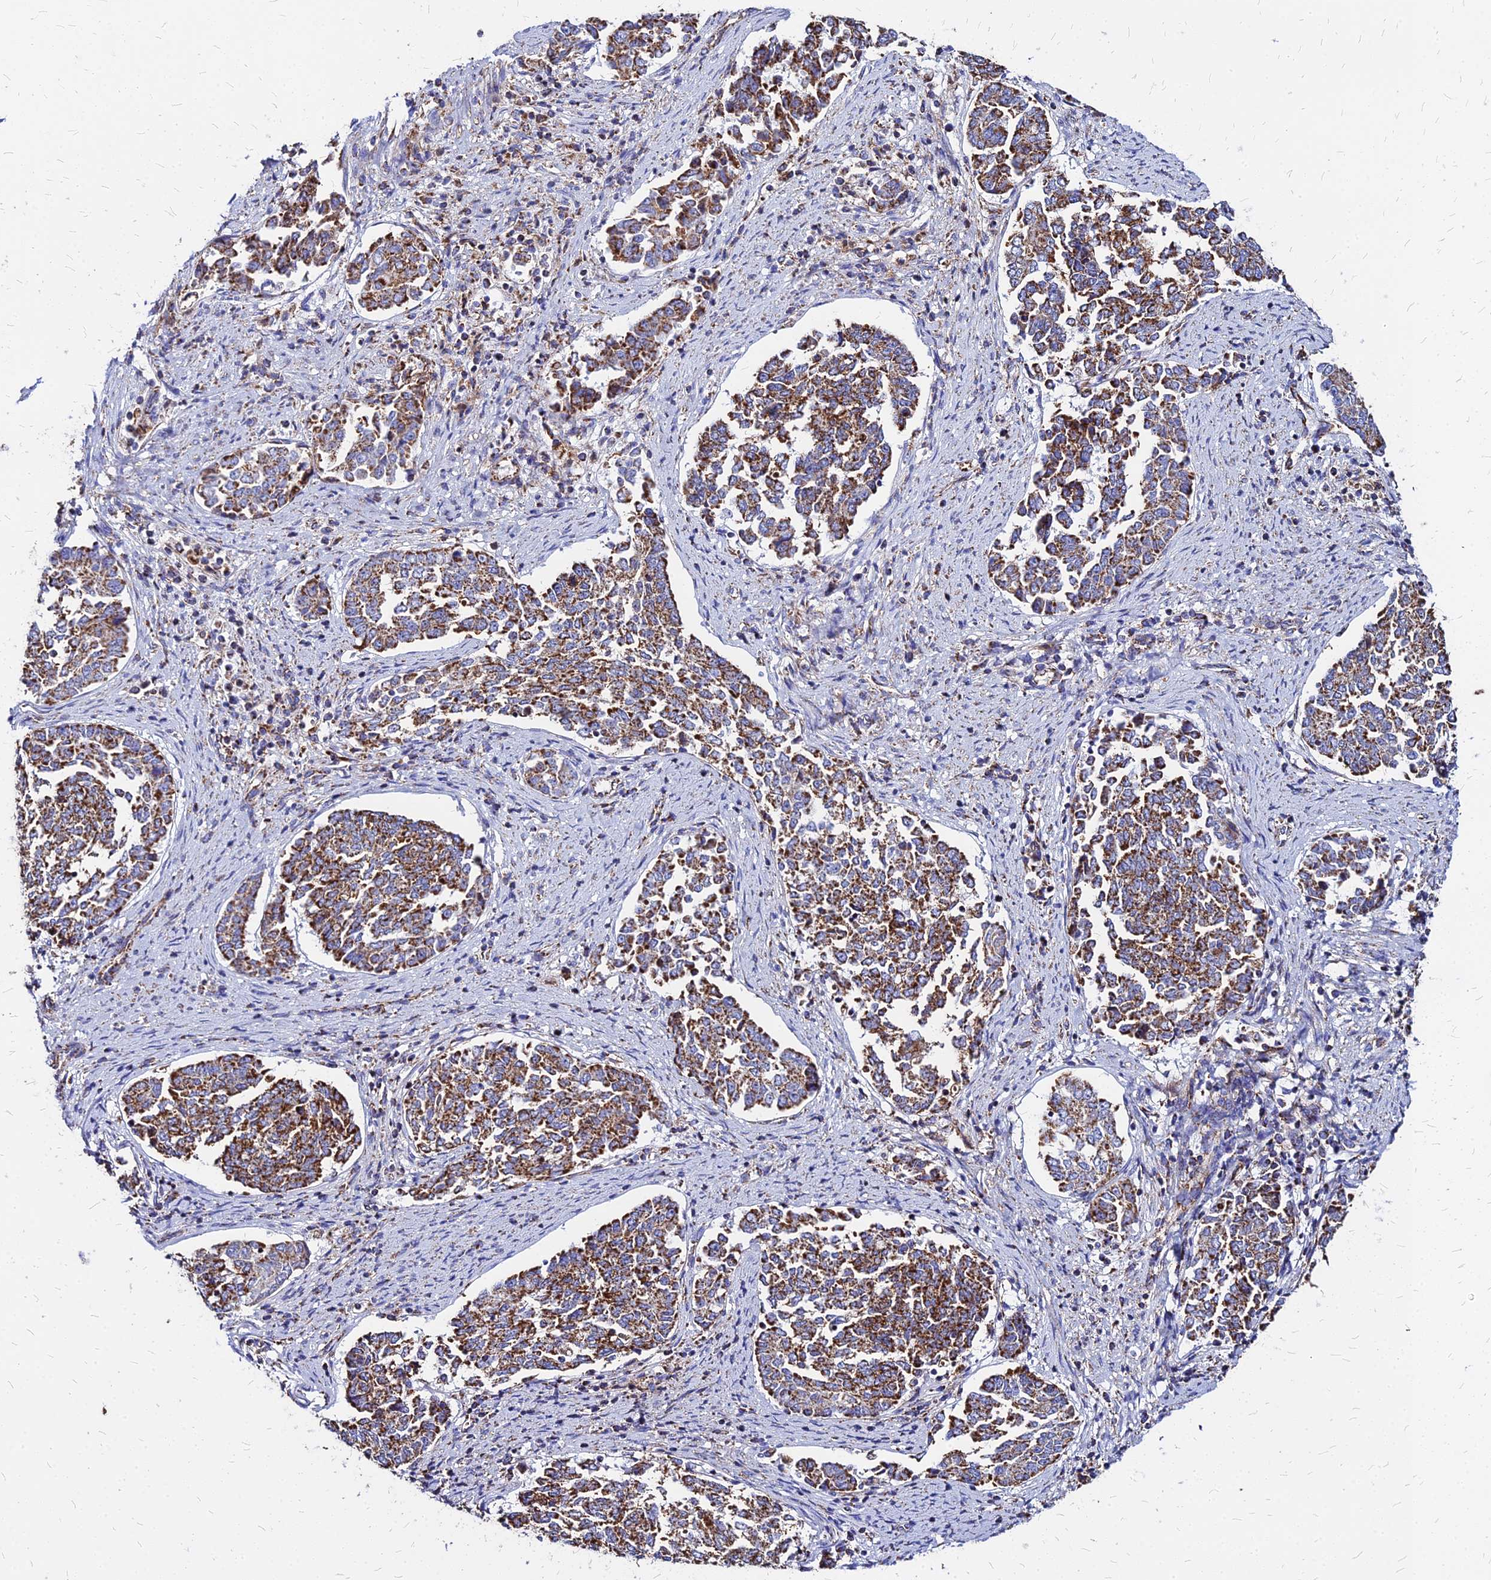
{"staining": {"intensity": "moderate", "quantity": ">75%", "location": "cytoplasmic/membranous"}, "tissue": "endometrial cancer", "cell_type": "Tumor cells", "image_type": "cancer", "snomed": [{"axis": "morphology", "description": "Adenocarcinoma, NOS"}, {"axis": "topography", "description": "Endometrium"}], "caption": "Endometrial cancer (adenocarcinoma) stained for a protein shows moderate cytoplasmic/membranous positivity in tumor cells.", "gene": "DLD", "patient": {"sex": "female", "age": 80}}